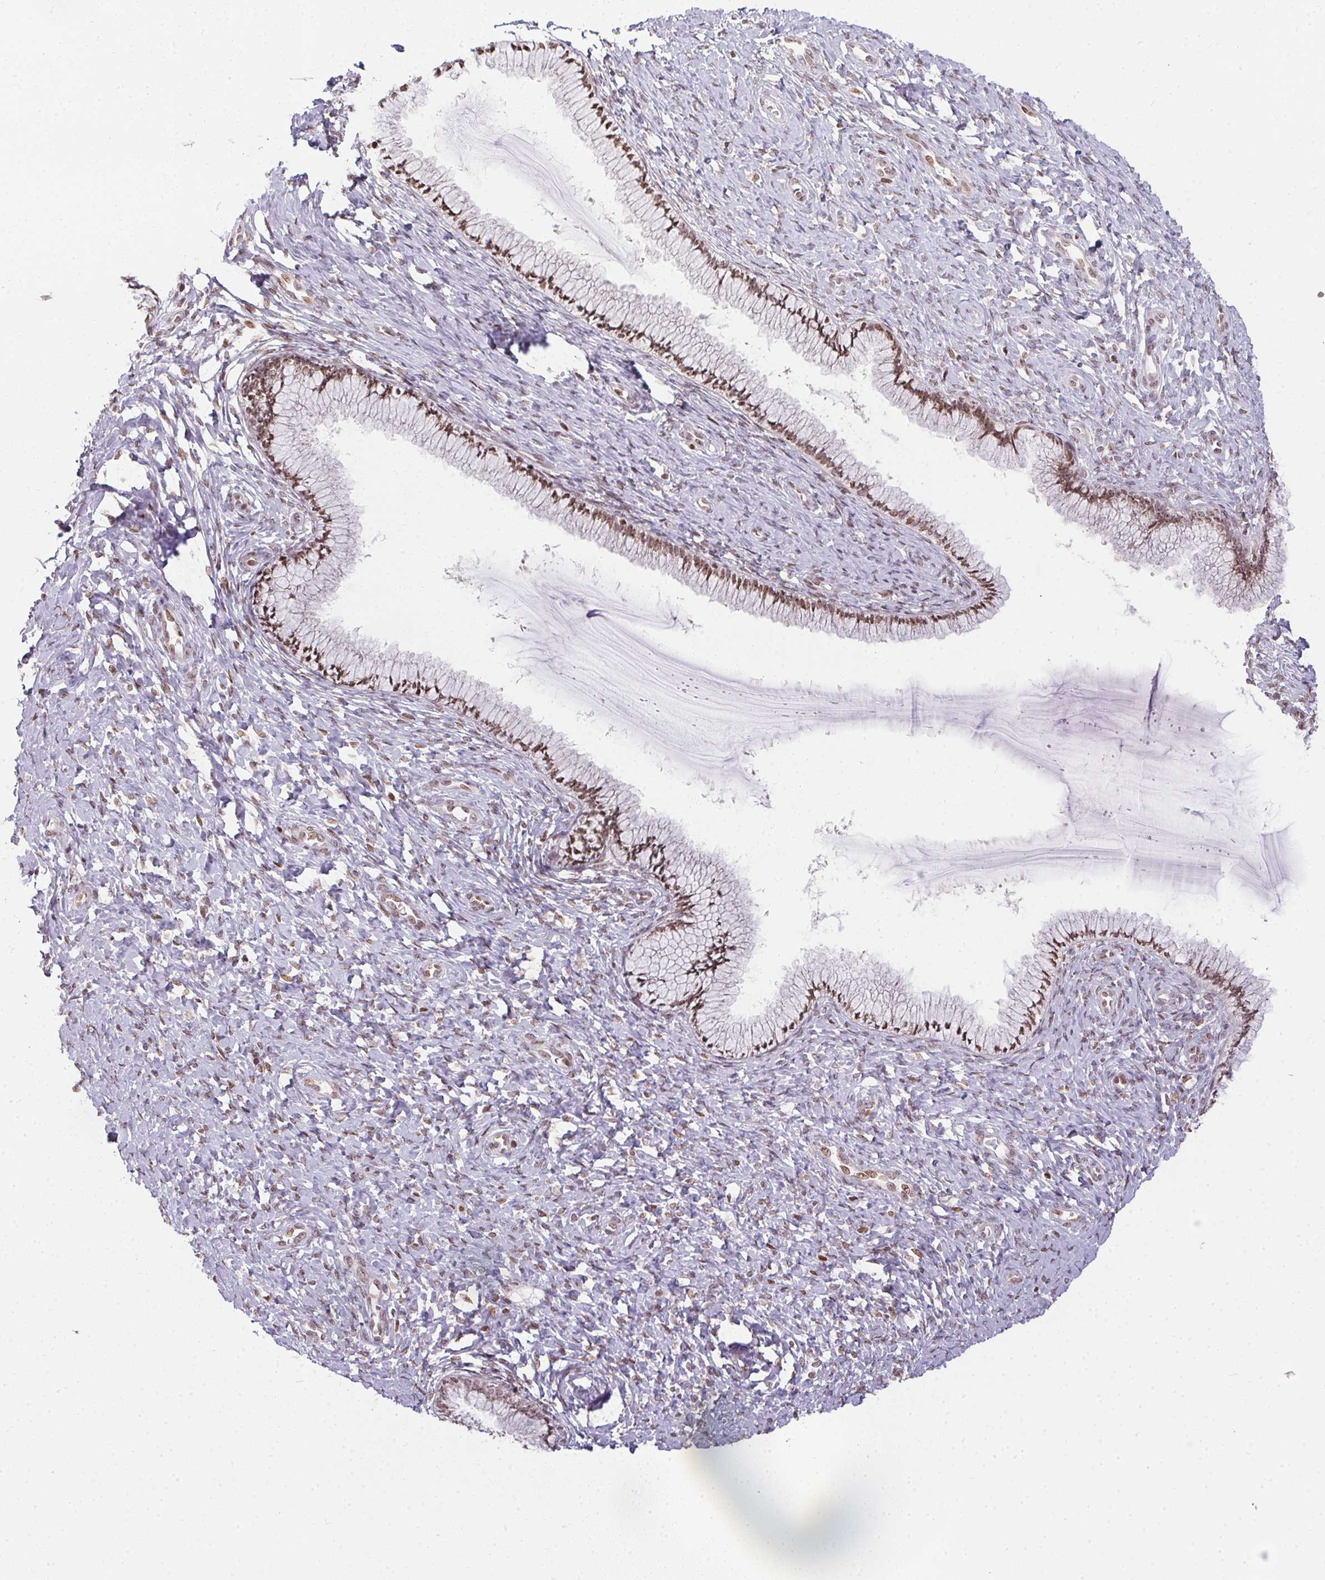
{"staining": {"intensity": "moderate", "quantity": ">75%", "location": "nuclear"}, "tissue": "cervix", "cell_type": "Glandular cells", "image_type": "normal", "snomed": [{"axis": "morphology", "description": "Normal tissue, NOS"}, {"axis": "topography", "description": "Cervix"}], "caption": "Cervix stained with immunohistochemistry demonstrates moderate nuclear positivity in about >75% of glandular cells. The staining was performed using DAB to visualize the protein expression in brown, while the nuclei were stained in blue with hematoxylin (Magnification: 20x).", "gene": "RNF181", "patient": {"sex": "female", "age": 37}}